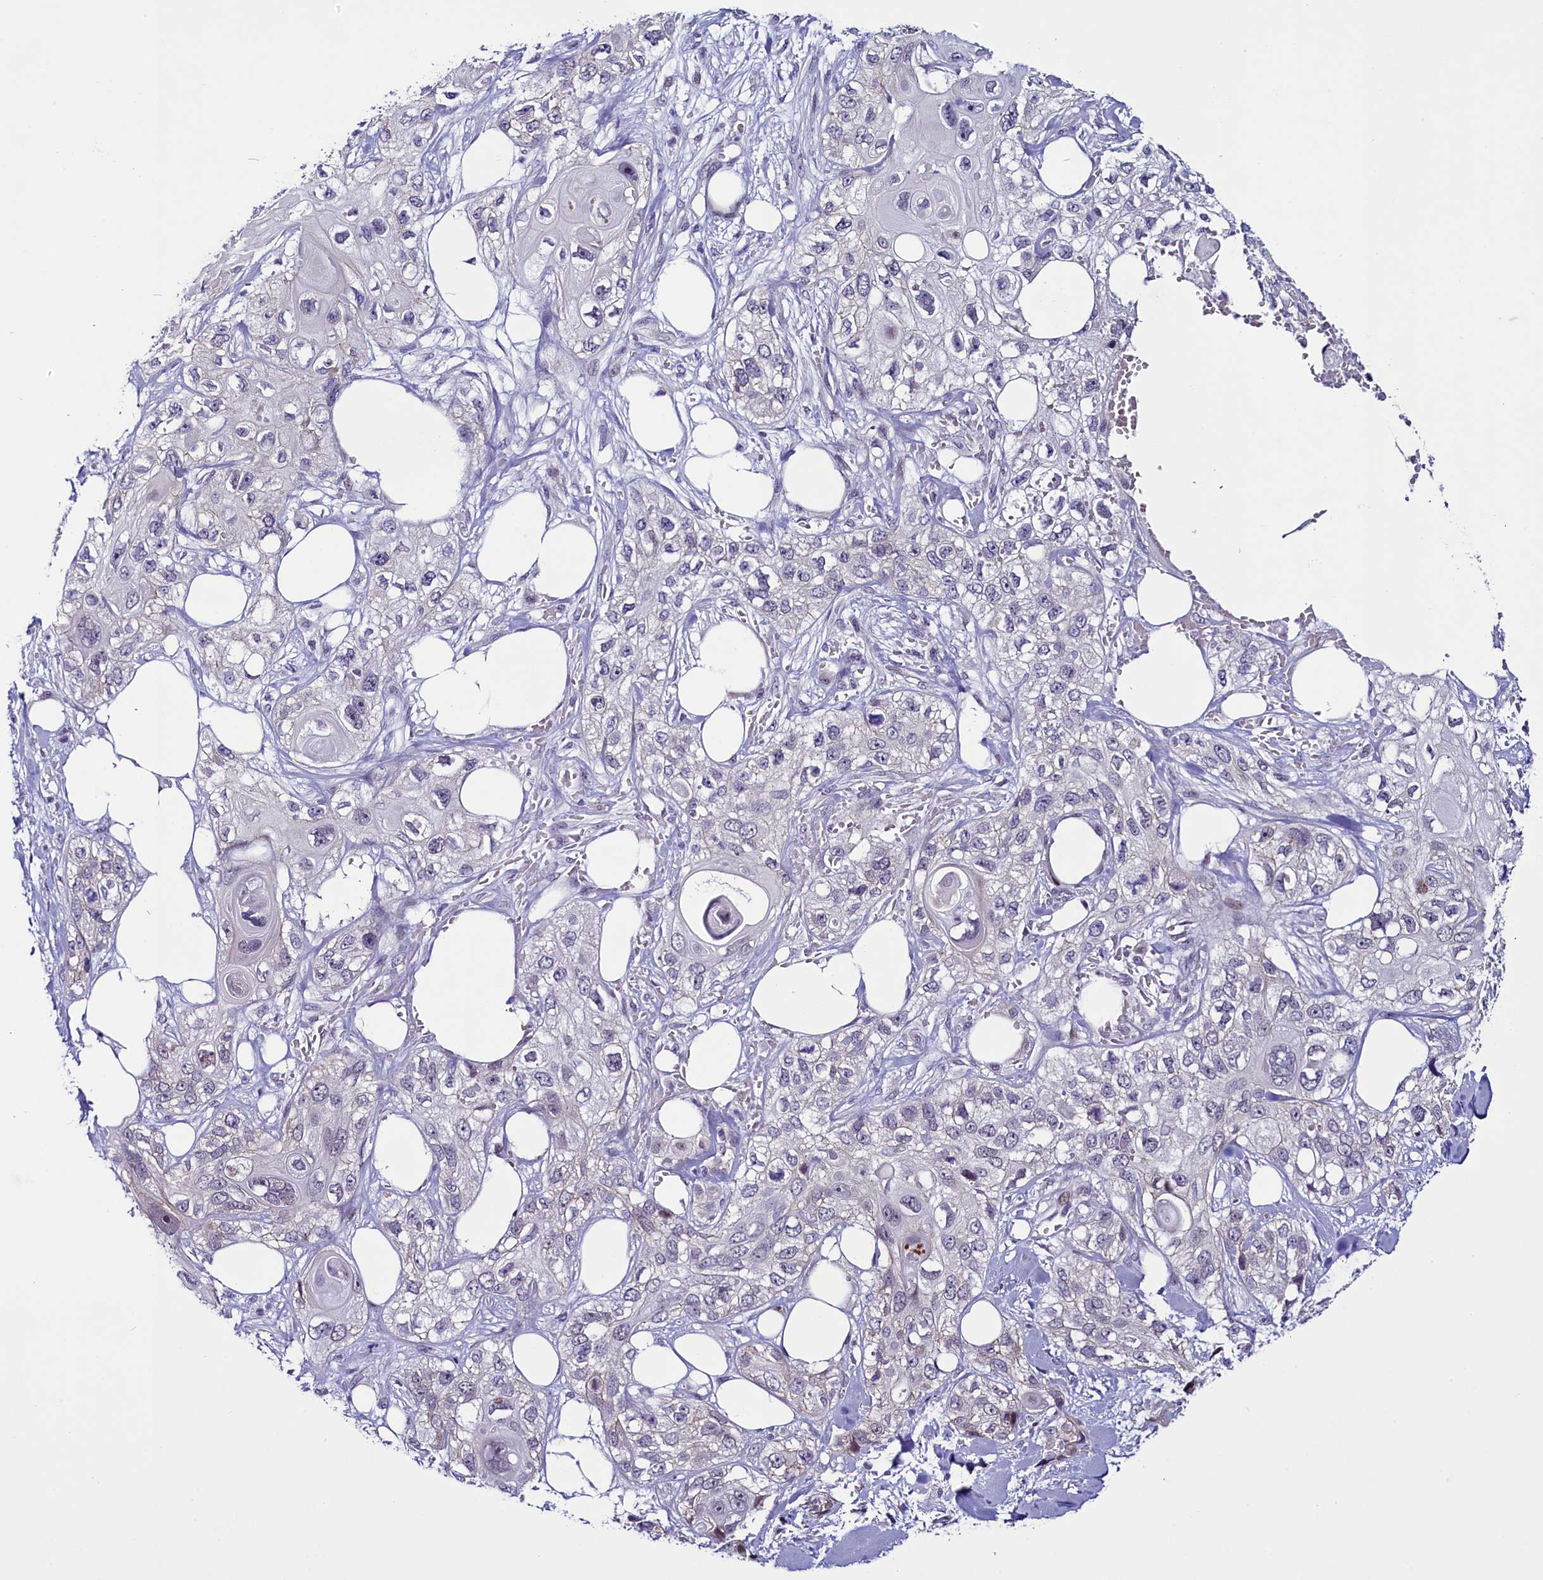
{"staining": {"intensity": "negative", "quantity": "none", "location": "none"}, "tissue": "skin cancer", "cell_type": "Tumor cells", "image_type": "cancer", "snomed": [{"axis": "morphology", "description": "Normal tissue, NOS"}, {"axis": "morphology", "description": "Squamous cell carcinoma, NOS"}, {"axis": "topography", "description": "Skin"}], "caption": "Human skin squamous cell carcinoma stained for a protein using immunohistochemistry demonstrates no expression in tumor cells.", "gene": "CCDC106", "patient": {"sex": "male", "age": 72}}